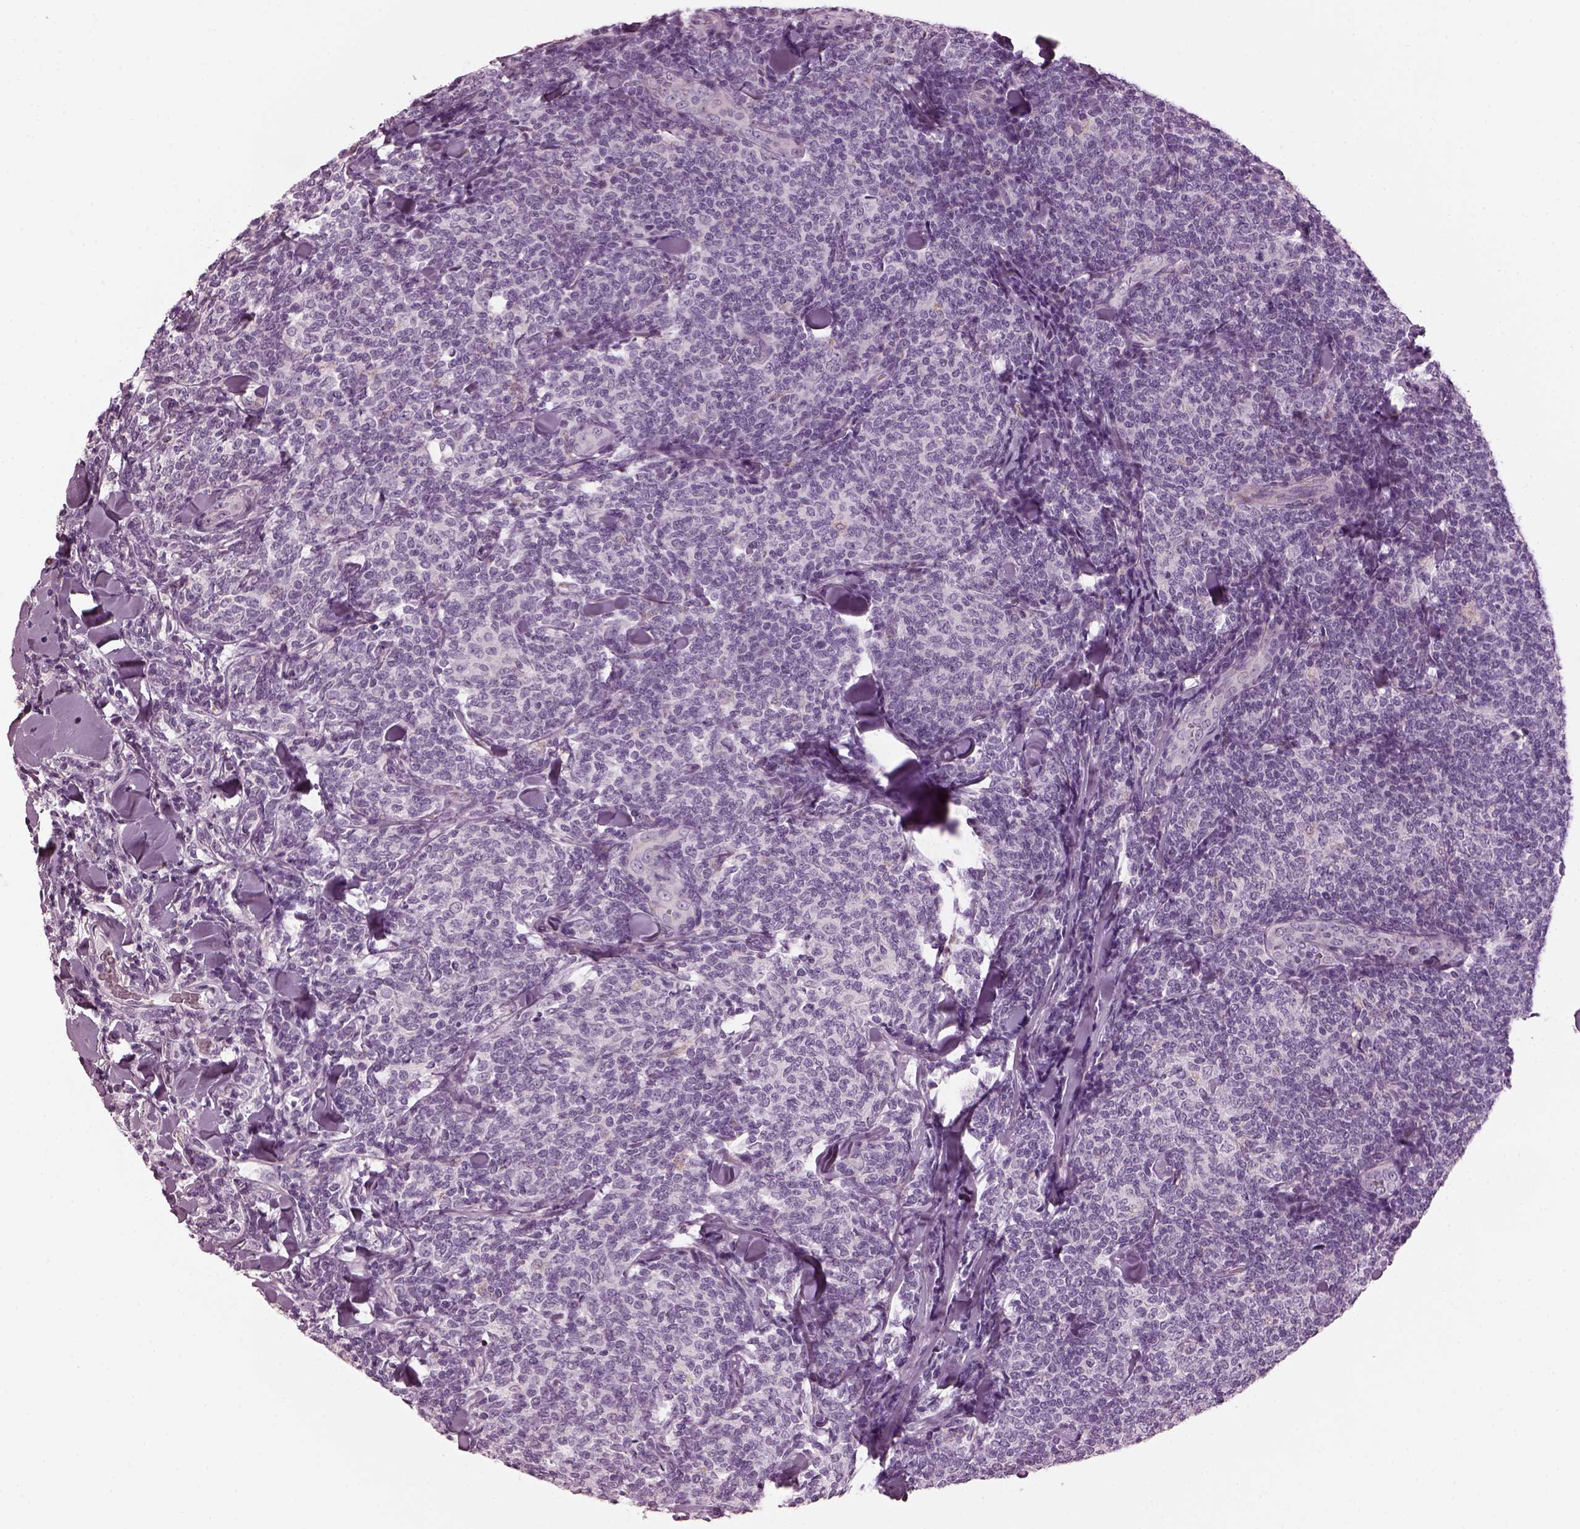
{"staining": {"intensity": "negative", "quantity": "none", "location": "none"}, "tissue": "lymphoma", "cell_type": "Tumor cells", "image_type": "cancer", "snomed": [{"axis": "morphology", "description": "Malignant lymphoma, non-Hodgkin's type, Low grade"}, {"axis": "topography", "description": "Lymph node"}], "caption": "This photomicrograph is of lymphoma stained with immunohistochemistry (IHC) to label a protein in brown with the nuclei are counter-stained blue. There is no staining in tumor cells.", "gene": "PRR9", "patient": {"sex": "female", "age": 56}}